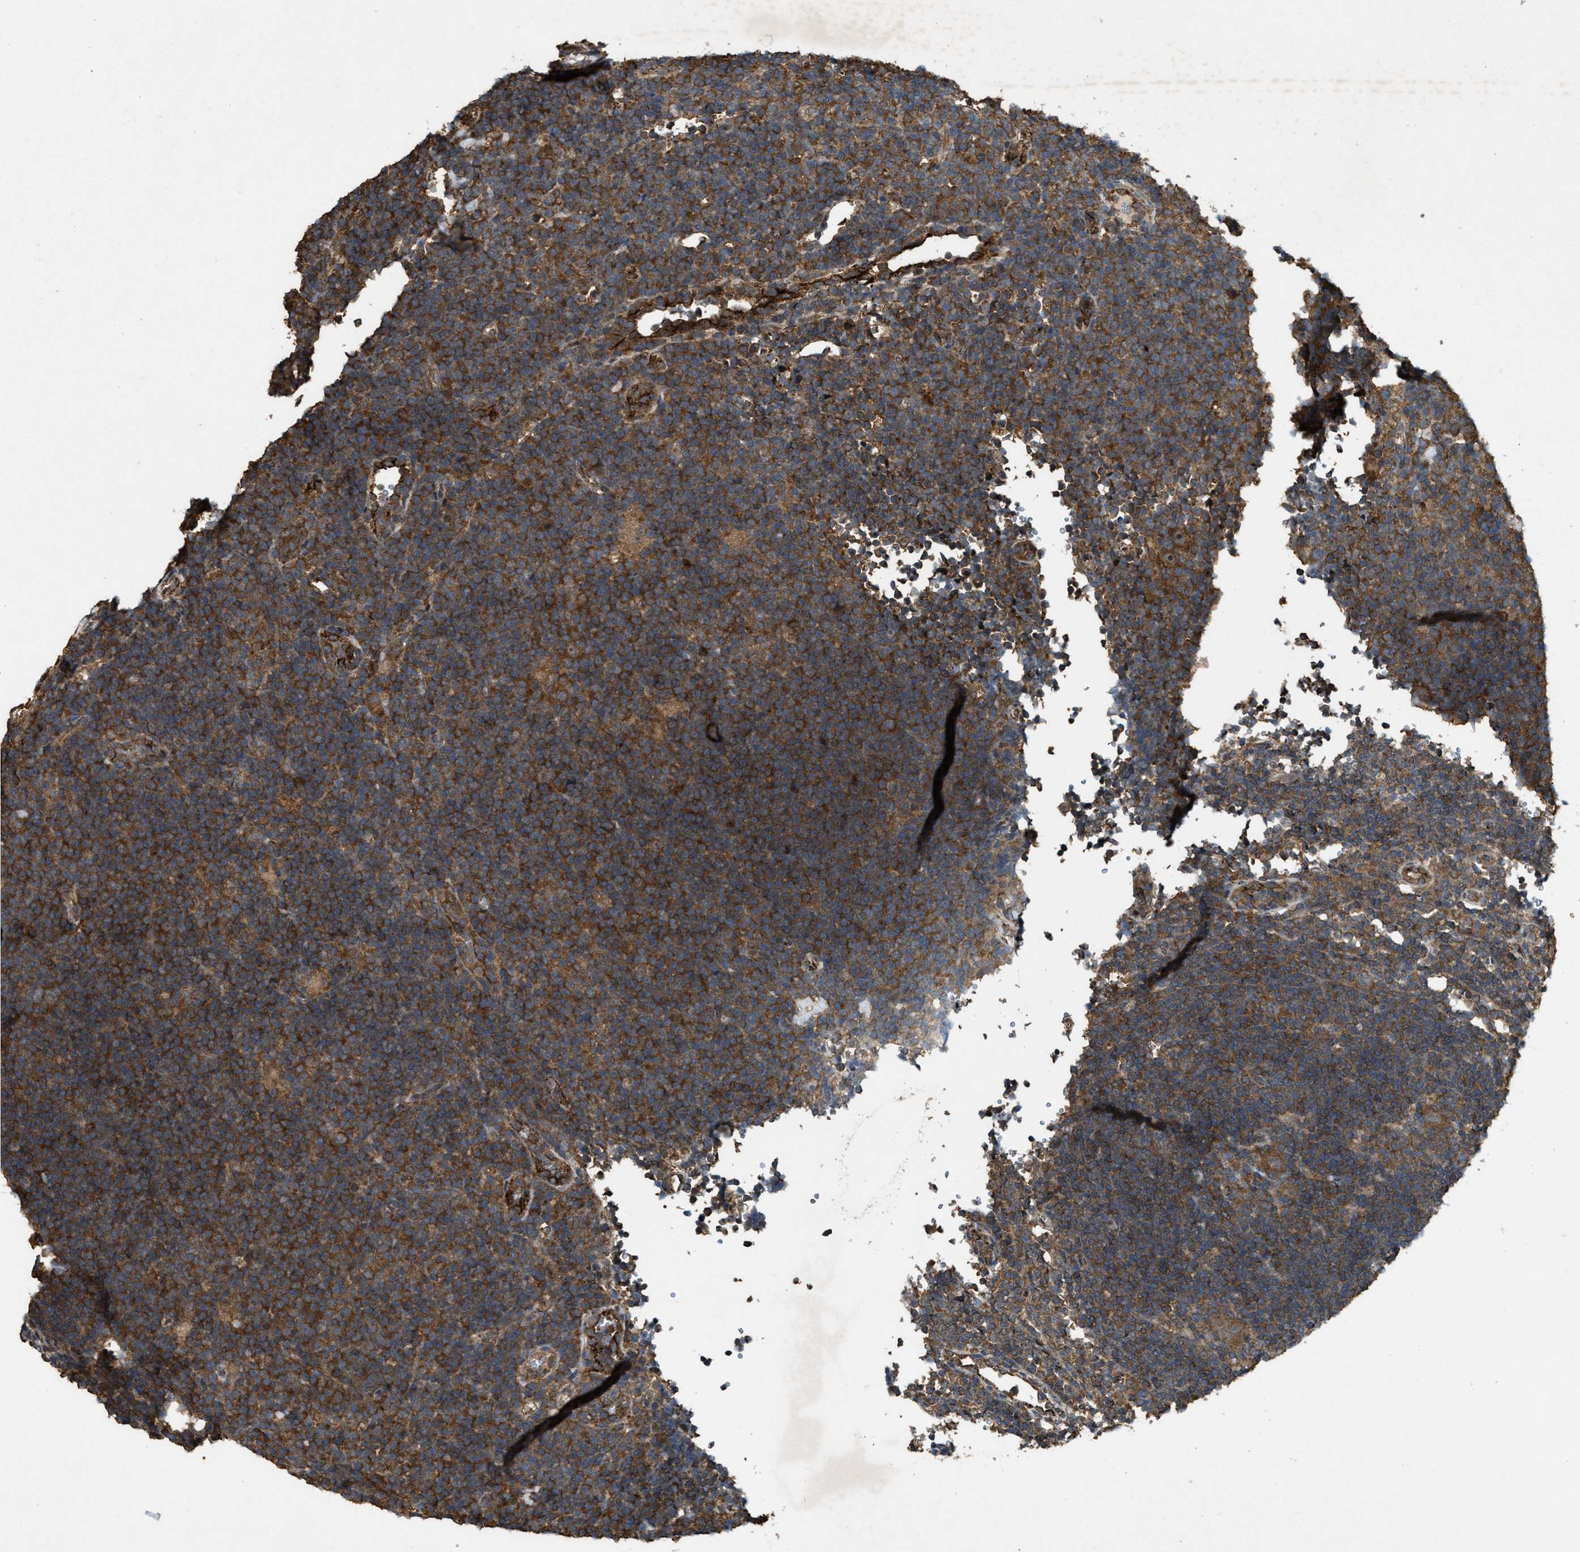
{"staining": {"intensity": "strong", "quantity": ">75%", "location": "cytoplasmic/membranous,nuclear"}, "tissue": "lymphoma", "cell_type": "Tumor cells", "image_type": "cancer", "snomed": [{"axis": "morphology", "description": "Hodgkin's disease, NOS"}, {"axis": "topography", "description": "Lymph node"}], "caption": "IHC of human Hodgkin's disease demonstrates high levels of strong cytoplasmic/membranous and nuclear staining in about >75% of tumor cells.", "gene": "ARHGEF5", "patient": {"sex": "female", "age": 57}}